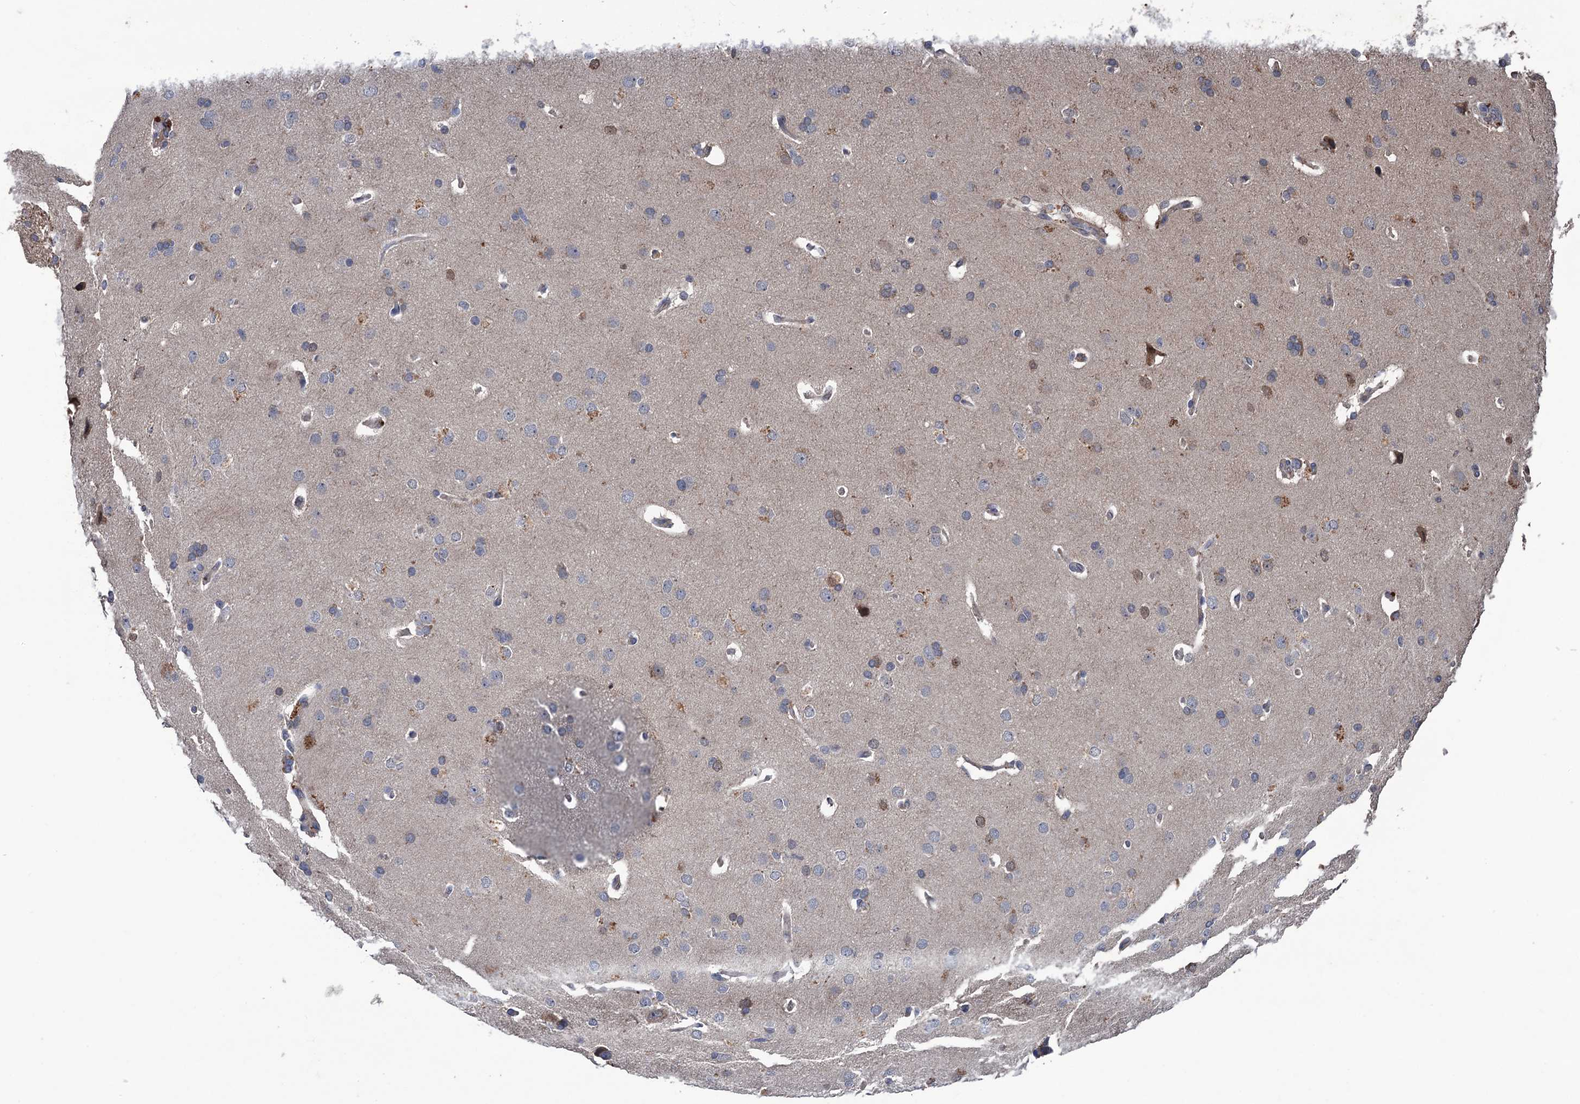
{"staining": {"intensity": "negative", "quantity": "none", "location": "none"}, "tissue": "cerebral cortex", "cell_type": "Endothelial cells", "image_type": "normal", "snomed": [{"axis": "morphology", "description": "Normal tissue, NOS"}, {"axis": "topography", "description": "Cerebral cortex"}], "caption": "Immunohistochemical staining of normal cerebral cortex demonstrates no significant staining in endothelial cells.", "gene": "ZNF438", "patient": {"sex": "male", "age": 62}}